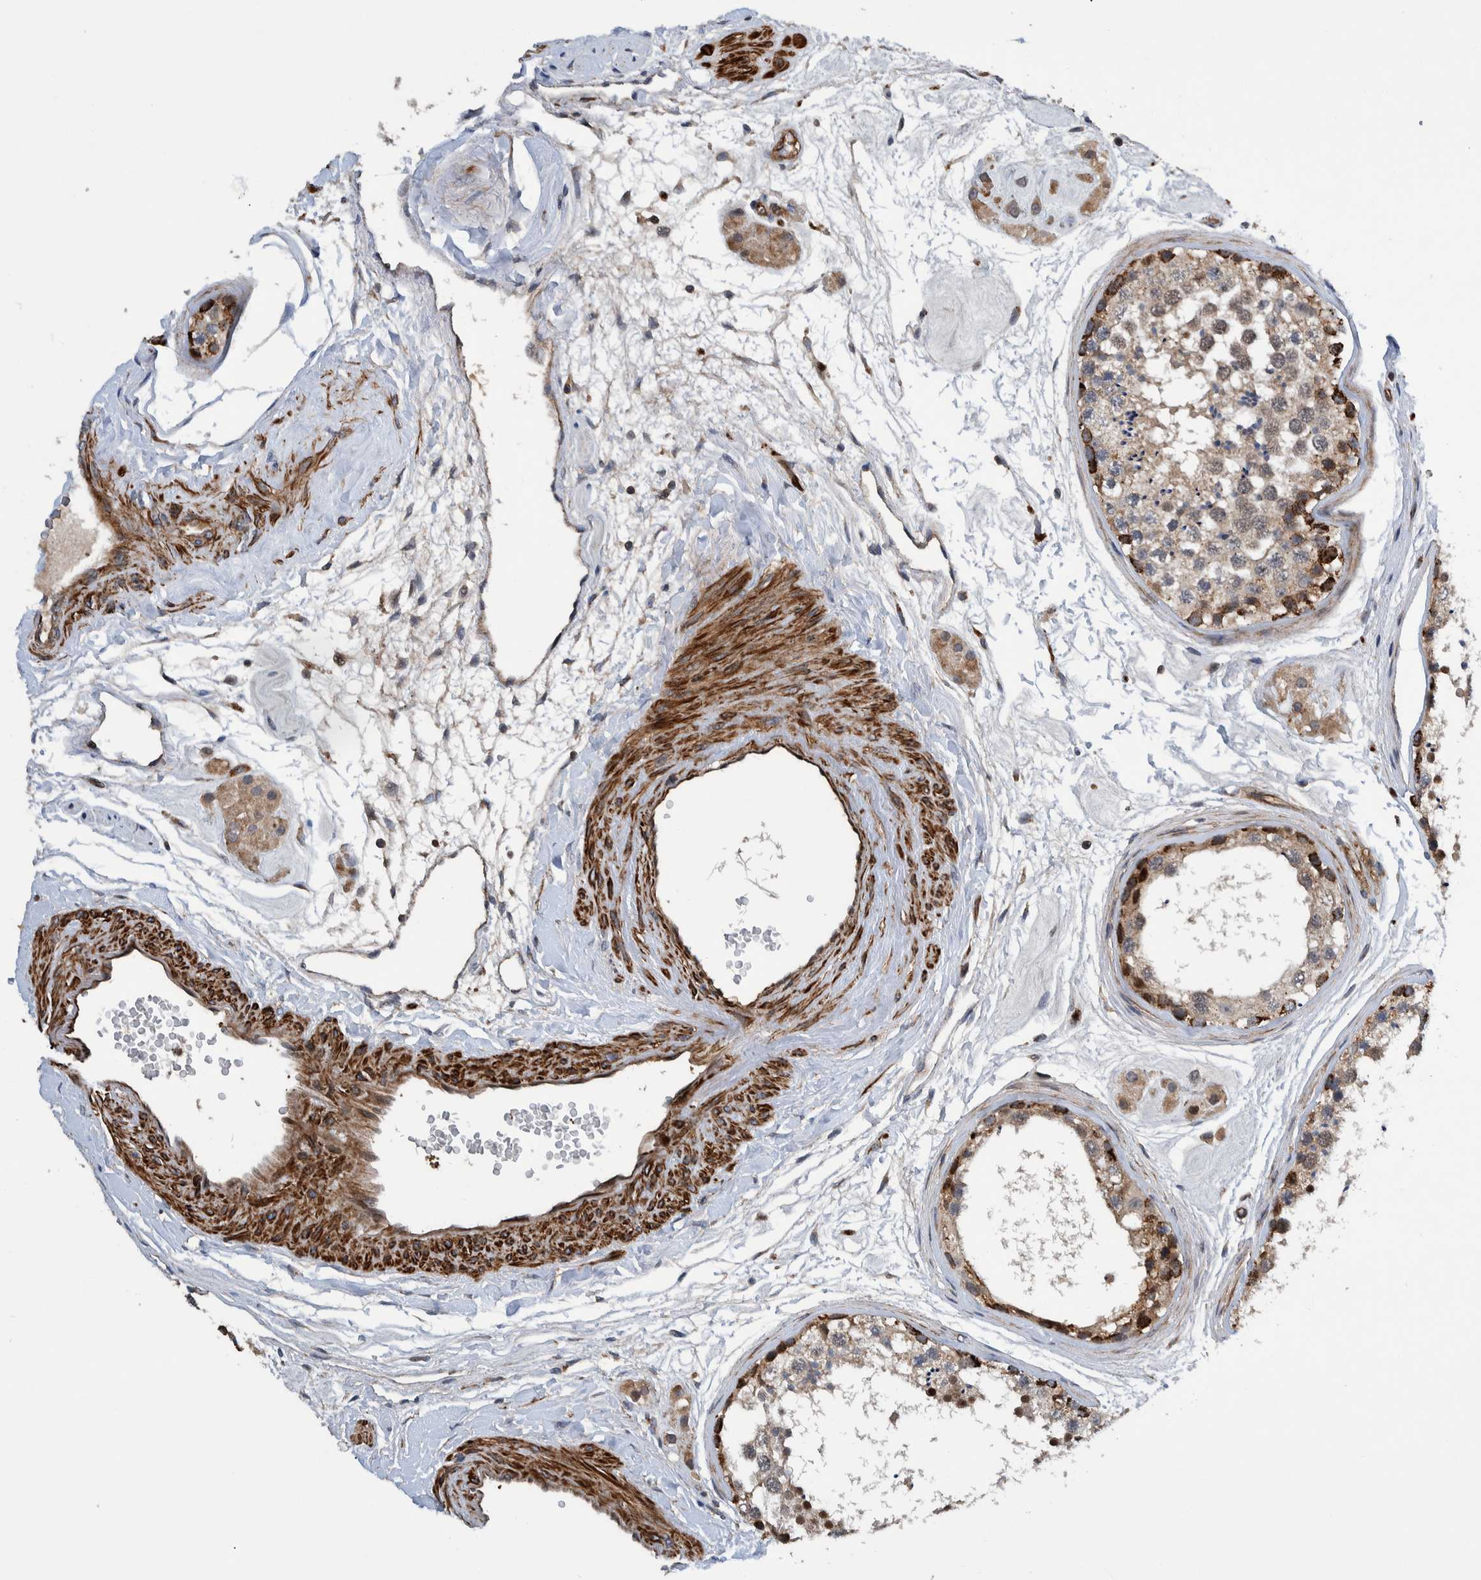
{"staining": {"intensity": "strong", "quantity": "<25%", "location": "cytoplasmic/membranous"}, "tissue": "testis", "cell_type": "Cells in seminiferous ducts", "image_type": "normal", "snomed": [{"axis": "morphology", "description": "Normal tissue, NOS"}, {"axis": "topography", "description": "Testis"}], "caption": "Immunohistochemistry (IHC) (DAB (3,3'-diaminobenzidine)) staining of benign testis demonstrates strong cytoplasmic/membranous protein expression in approximately <25% of cells in seminiferous ducts.", "gene": "GRPEL2", "patient": {"sex": "male", "age": 56}}